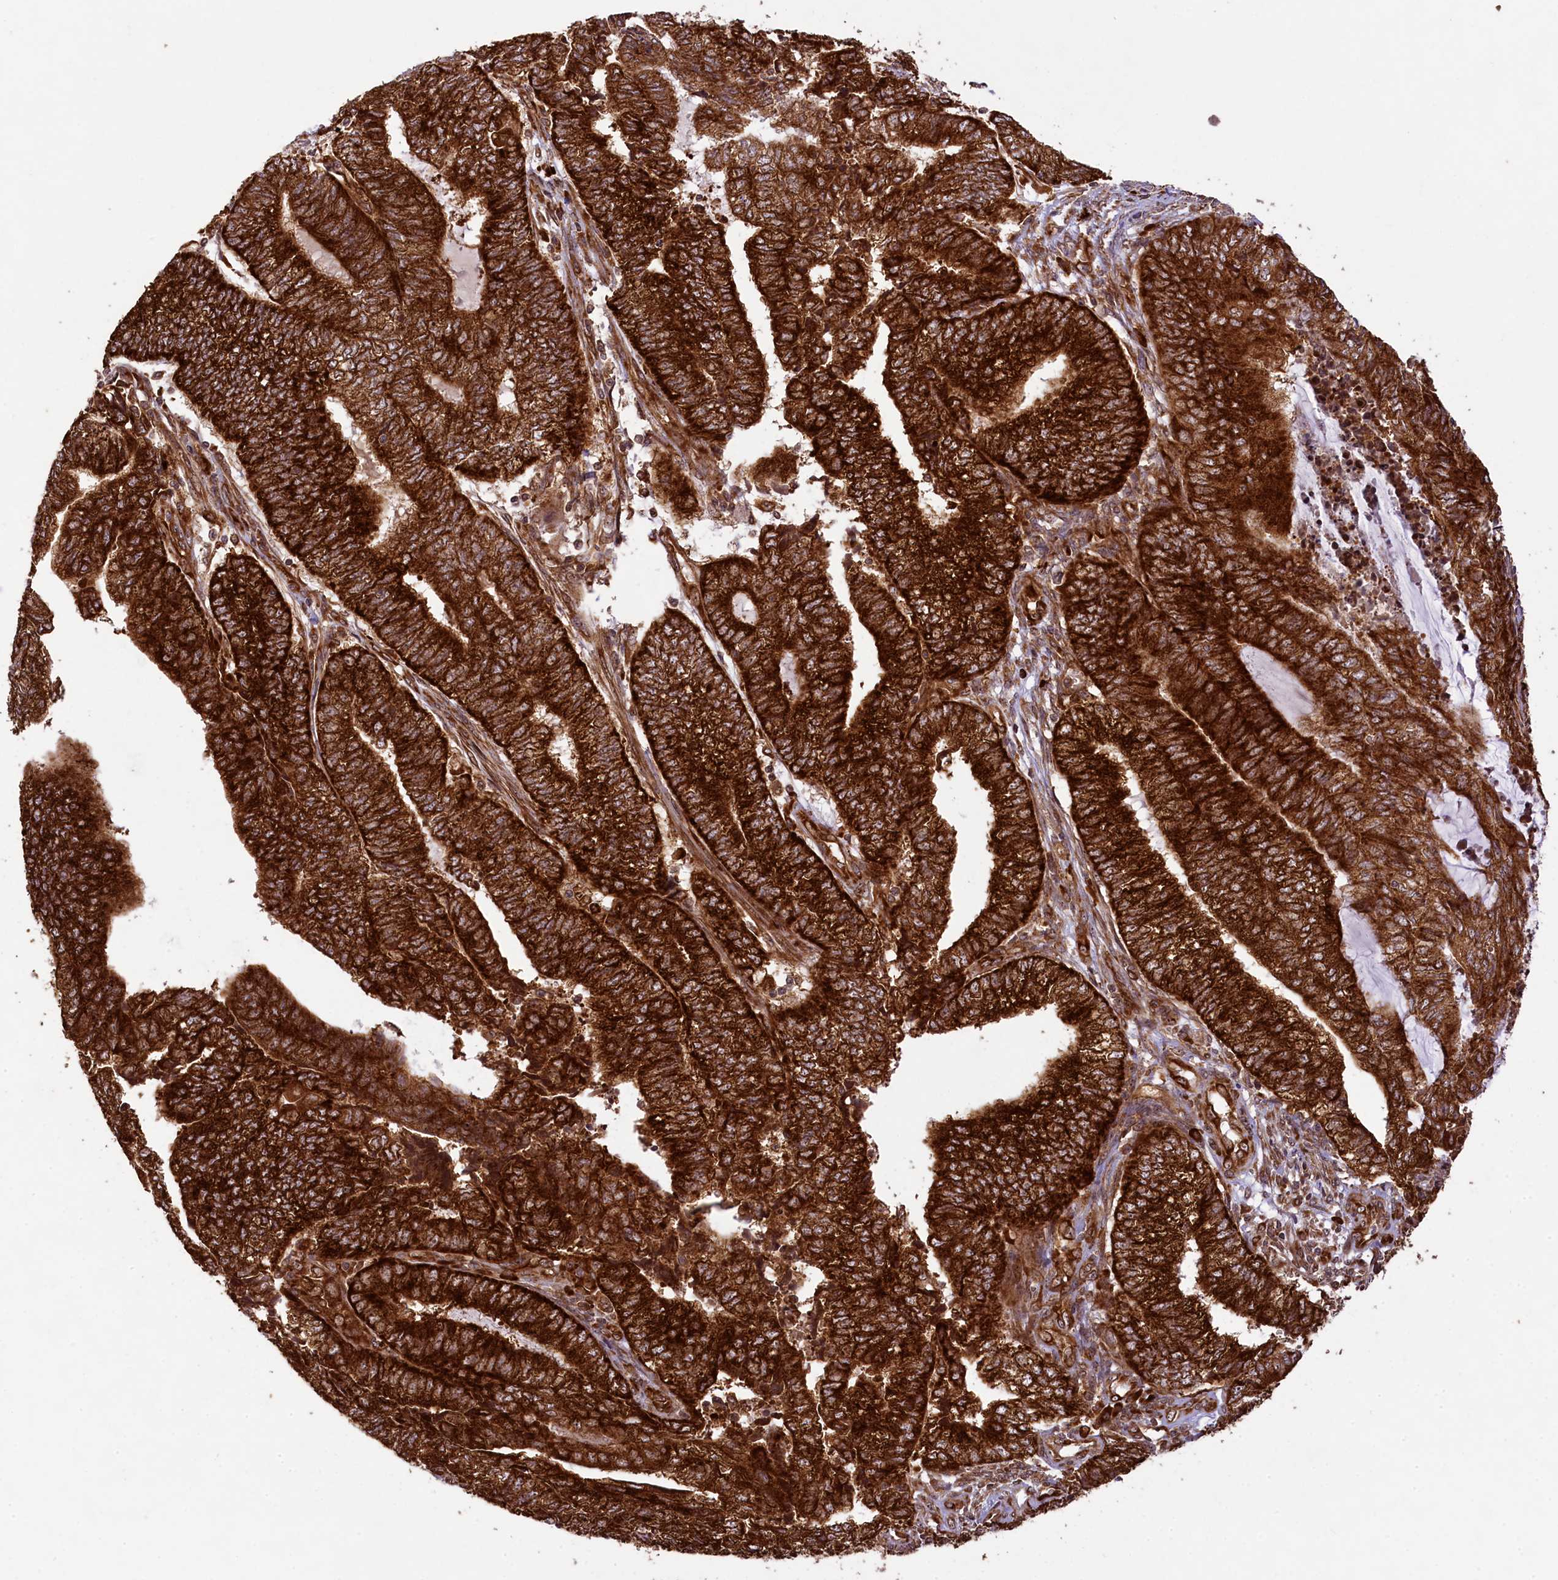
{"staining": {"intensity": "strong", "quantity": ">75%", "location": "cytoplasmic/membranous"}, "tissue": "endometrial cancer", "cell_type": "Tumor cells", "image_type": "cancer", "snomed": [{"axis": "morphology", "description": "Adenocarcinoma, NOS"}, {"axis": "topography", "description": "Uterus"}, {"axis": "topography", "description": "Endometrium"}], "caption": "Immunohistochemistry (IHC) image of human endometrial cancer stained for a protein (brown), which reveals high levels of strong cytoplasmic/membranous expression in approximately >75% of tumor cells.", "gene": "LARP4", "patient": {"sex": "female", "age": 70}}